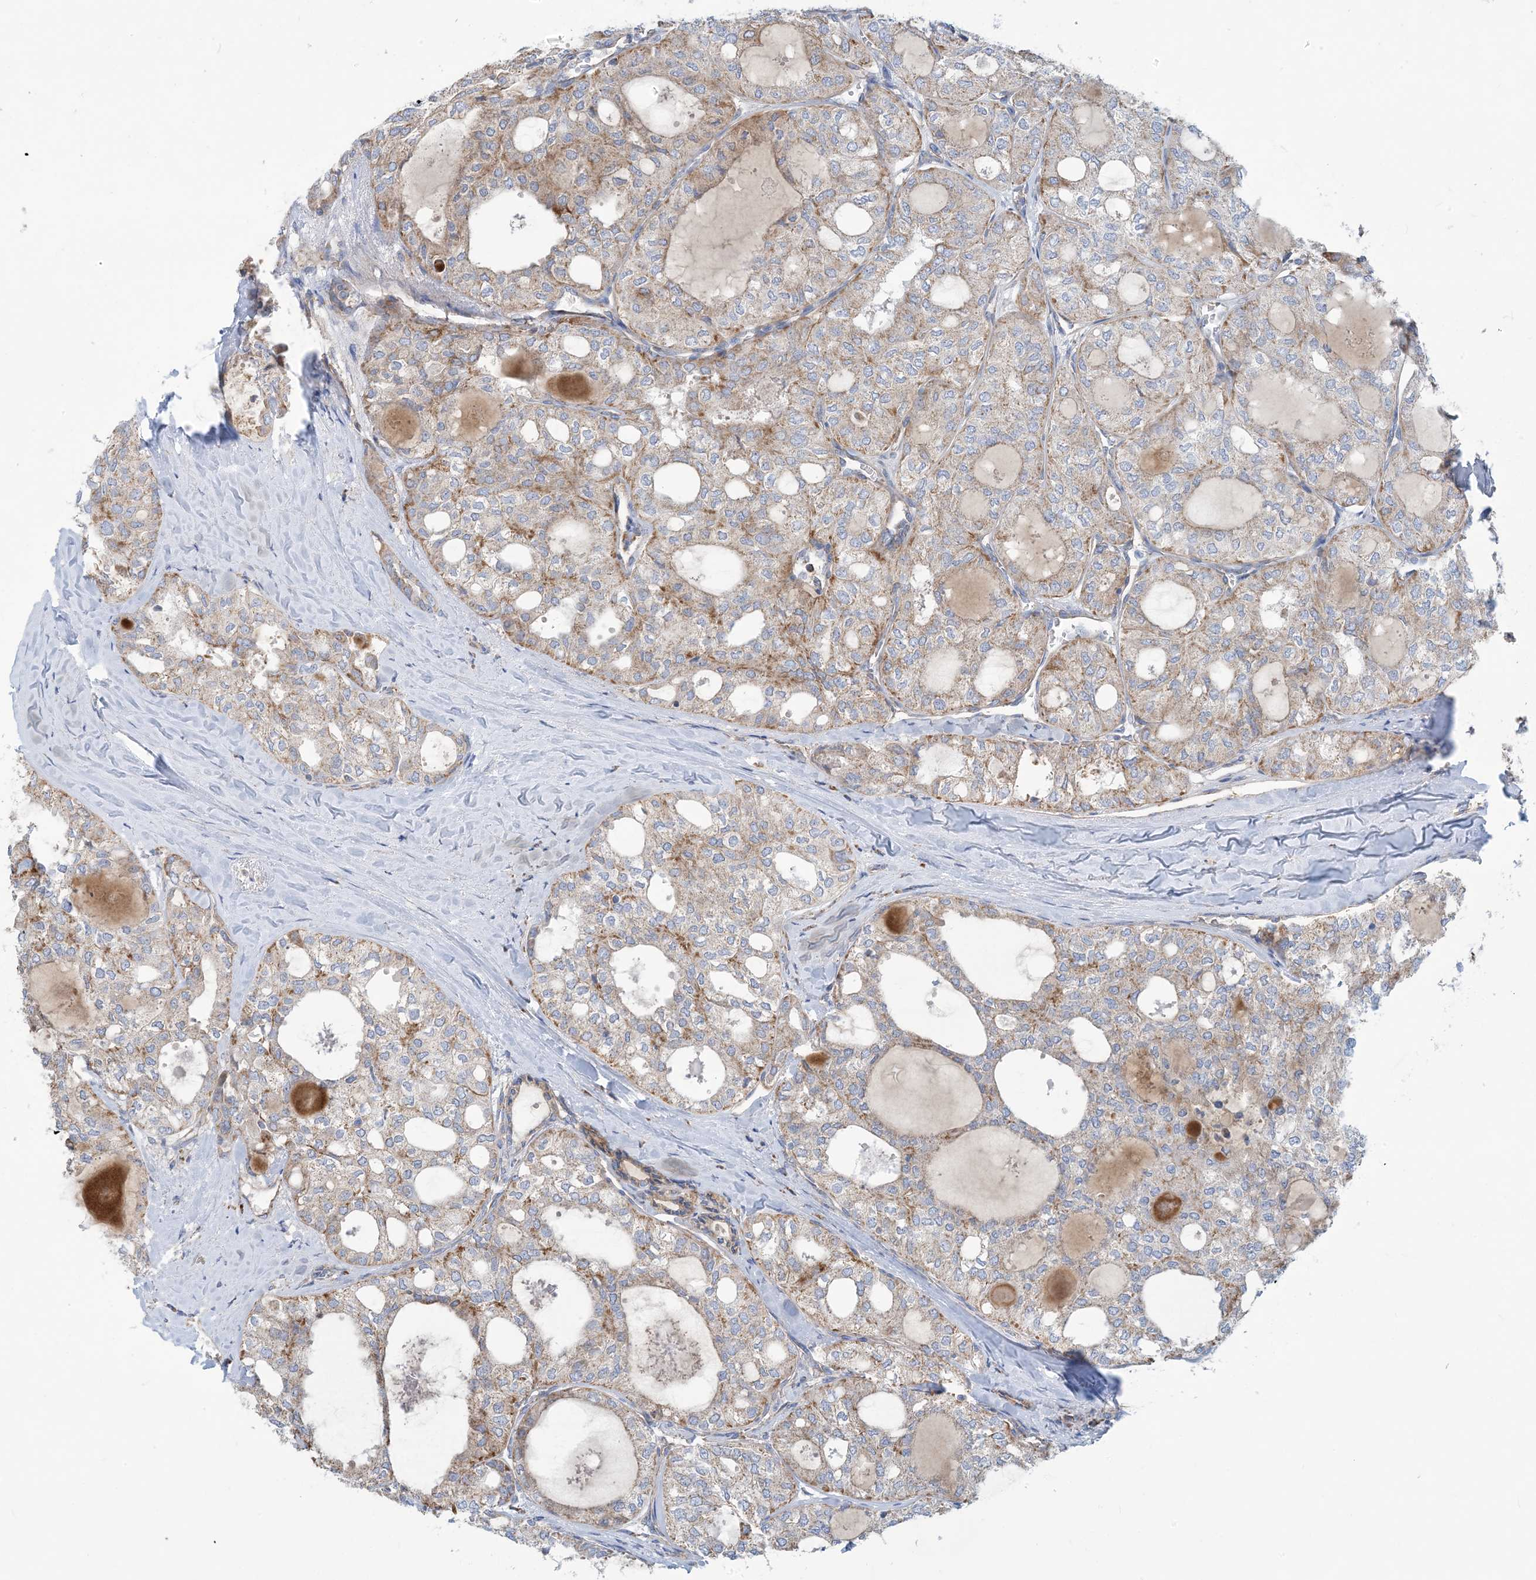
{"staining": {"intensity": "moderate", "quantity": "25%-75%", "location": "cytoplasmic/membranous"}, "tissue": "thyroid cancer", "cell_type": "Tumor cells", "image_type": "cancer", "snomed": [{"axis": "morphology", "description": "Follicular adenoma carcinoma, NOS"}, {"axis": "topography", "description": "Thyroid gland"}], "caption": "Thyroid follicular adenoma carcinoma stained with immunohistochemistry (IHC) demonstrates moderate cytoplasmic/membranous expression in approximately 25%-75% of tumor cells.", "gene": "PHOSPHO2", "patient": {"sex": "male", "age": 75}}